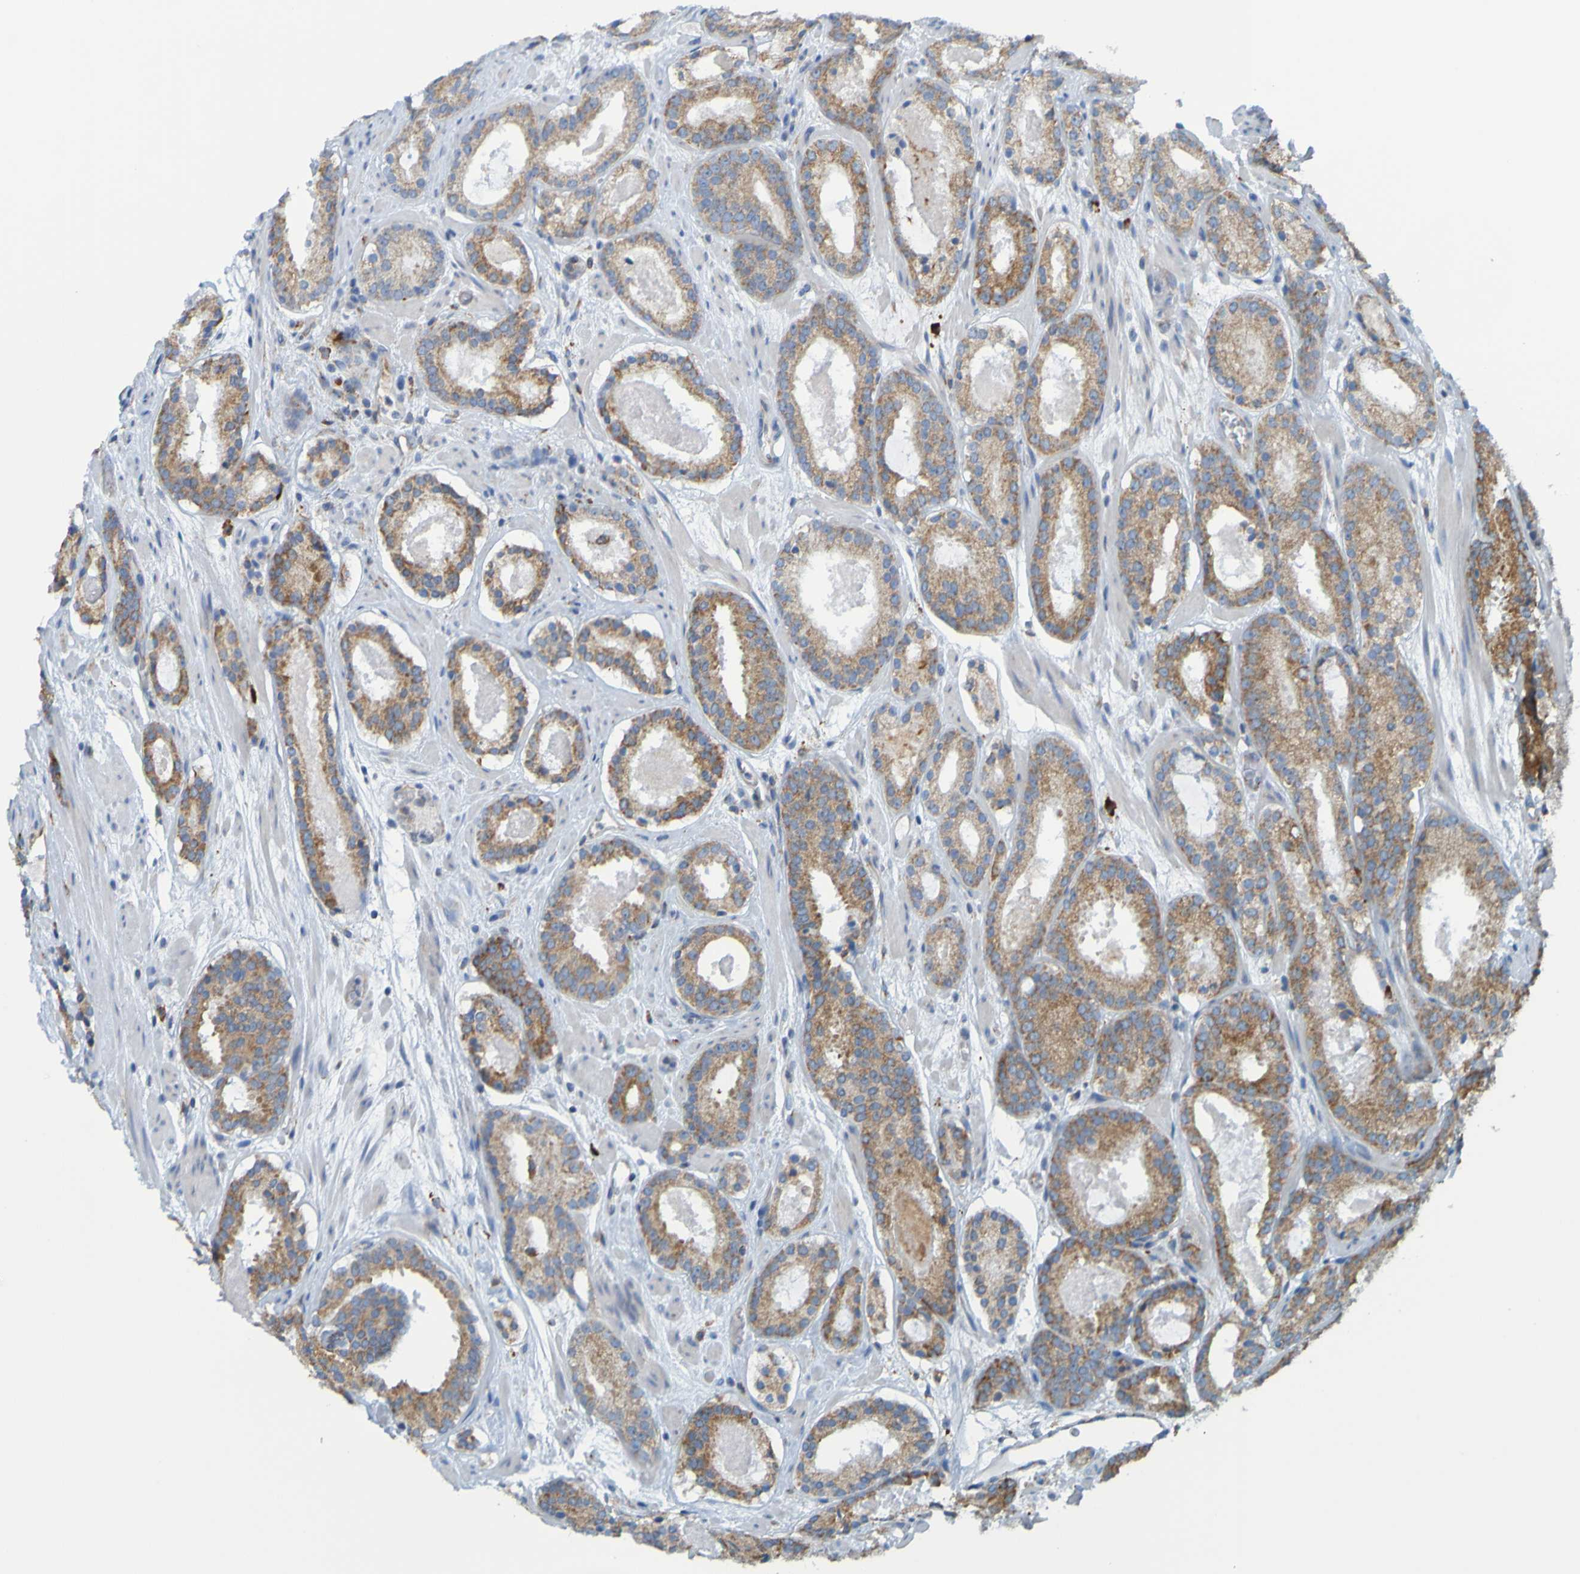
{"staining": {"intensity": "weak", "quantity": ">75%", "location": "cytoplasmic/membranous"}, "tissue": "prostate cancer", "cell_type": "Tumor cells", "image_type": "cancer", "snomed": [{"axis": "morphology", "description": "Adenocarcinoma, High grade"}, {"axis": "topography", "description": "Prostate"}], "caption": "Immunohistochemical staining of human prostate cancer demonstrates low levels of weak cytoplasmic/membranous protein expression in about >75% of tumor cells.", "gene": "SSR1", "patient": {"sex": "male", "age": 64}}